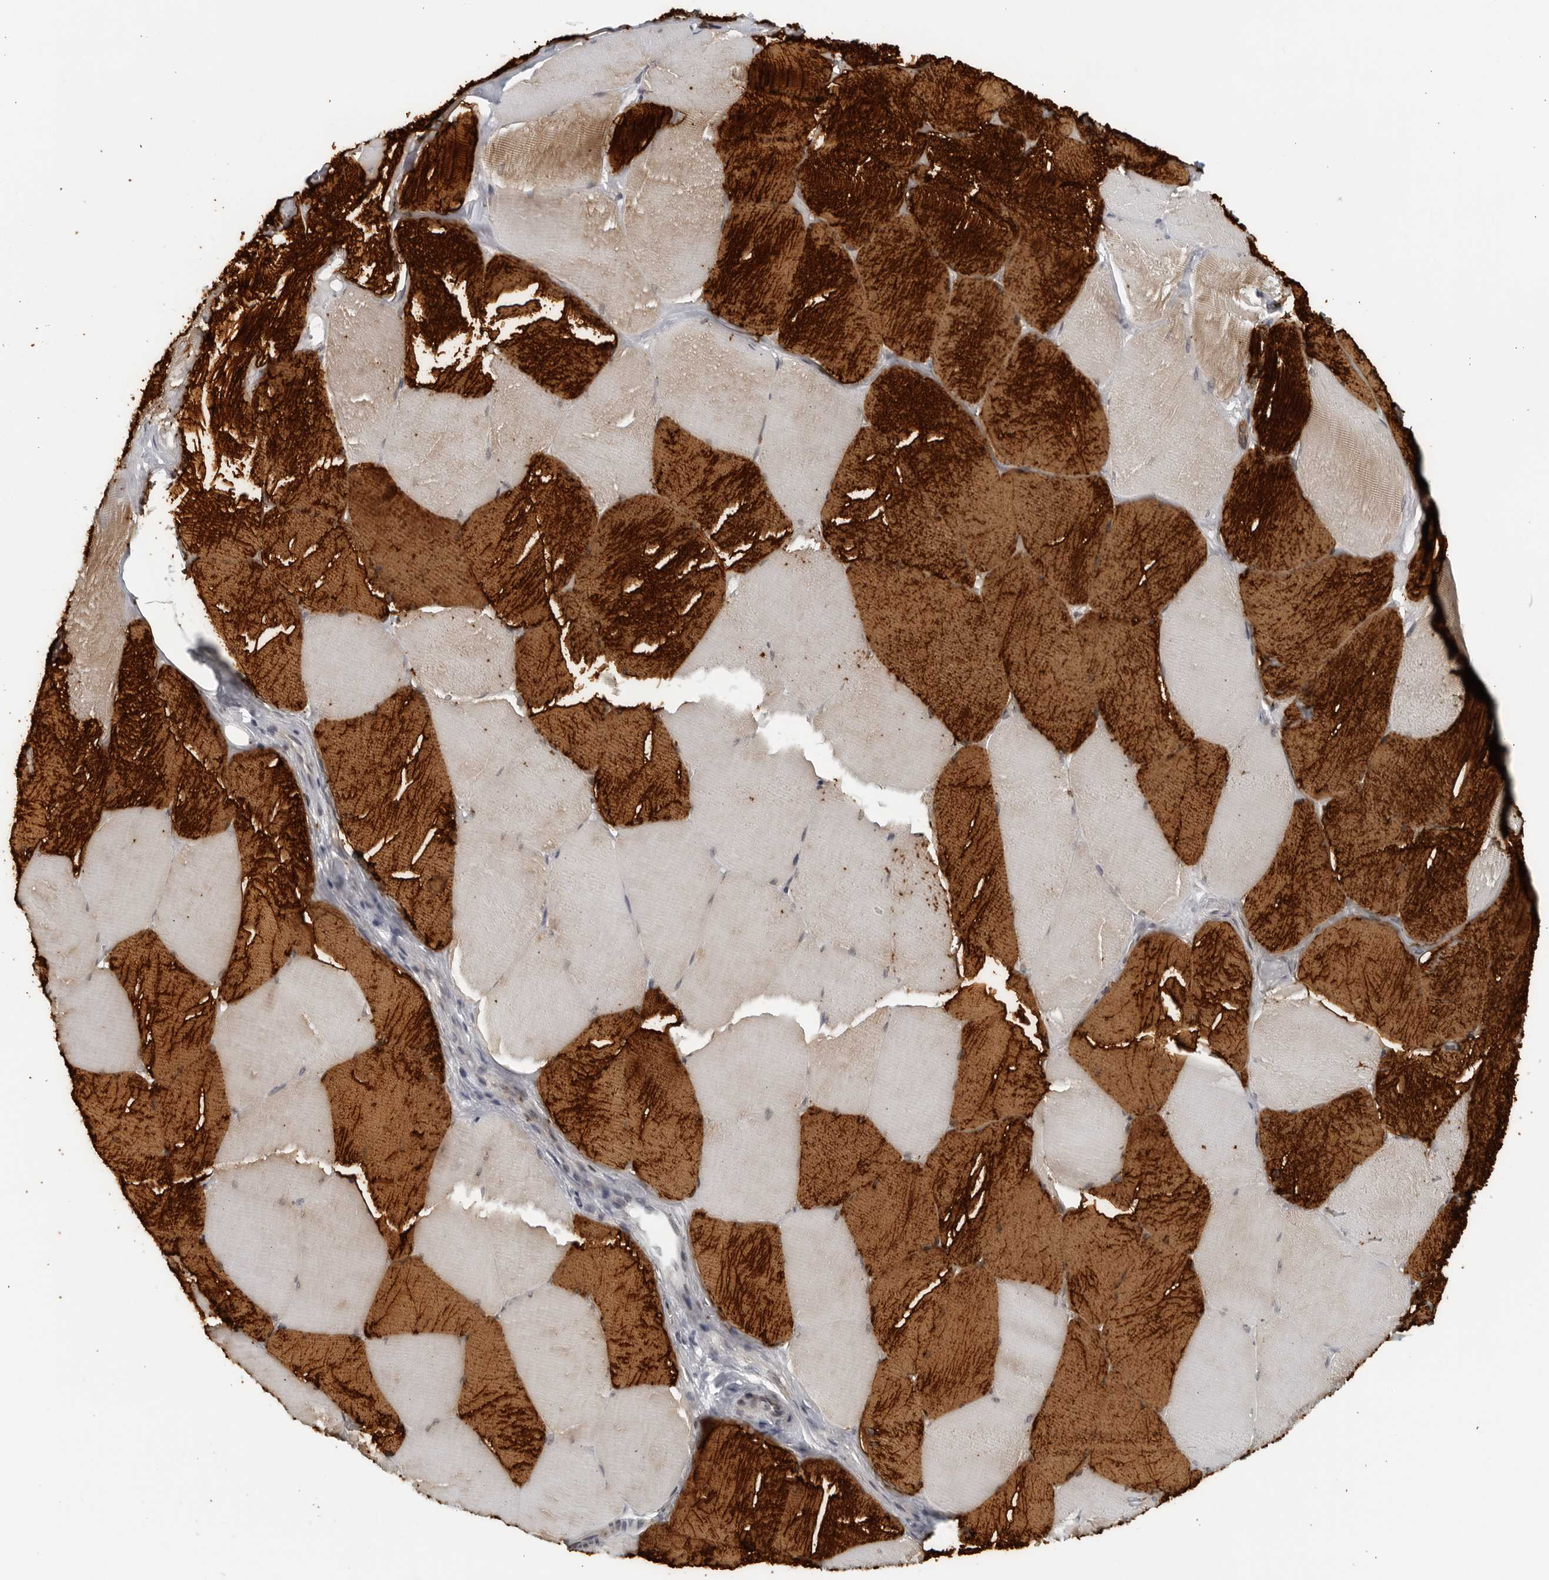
{"staining": {"intensity": "strong", "quantity": "25%-75%", "location": "cytoplasmic/membranous"}, "tissue": "skeletal muscle", "cell_type": "Myocytes", "image_type": "normal", "snomed": [{"axis": "morphology", "description": "Normal tissue, NOS"}, {"axis": "topography", "description": "Skin"}, {"axis": "topography", "description": "Skeletal muscle"}], "caption": "The photomicrograph displays a brown stain indicating the presence of a protein in the cytoplasmic/membranous of myocytes in skeletal muscle. (DAB IHC with brightfield microscopy, high magnification).", "gene": "RC3H1", "patient": {"sex": "male", "age": 83}}